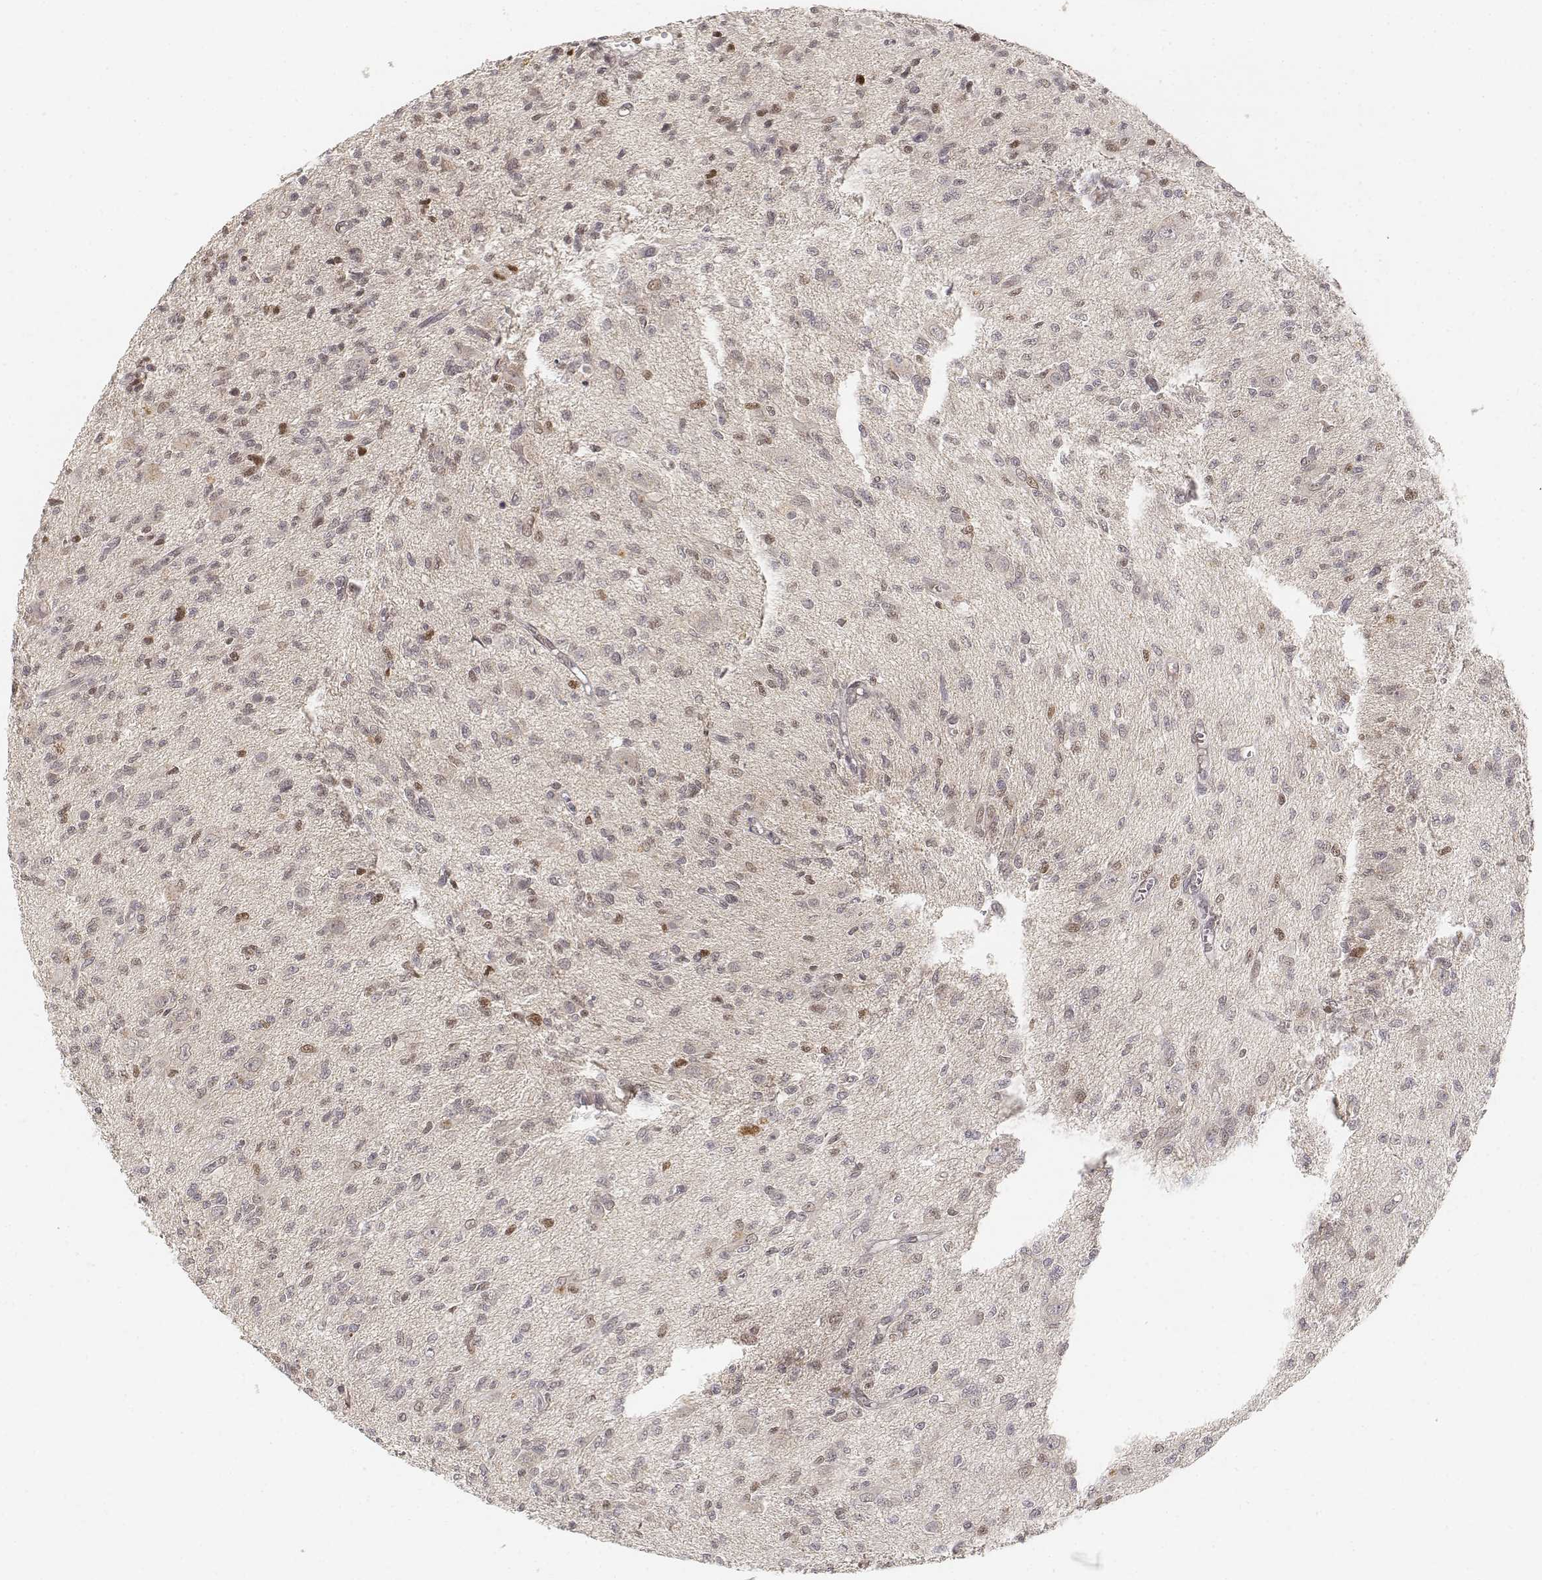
{"staining": {"intensity": "moderate", "quantity": "<25%", "location": "nuclear"}, "tissue": "glioma", "cell_type": "Tumor cells", "image_type": "cancer", "snomed": [{"axis": "morphology", "description": "Glioma, malignant, Low grade"}, {"axis": "topography", "description": "Brain"}], "caption": "Moderate nuclear staining is present in about <25% of tumor cells in malignant low-grade glioma.", "gene": "FANCD2", "patient": {"sex": "male", "age": 64}}